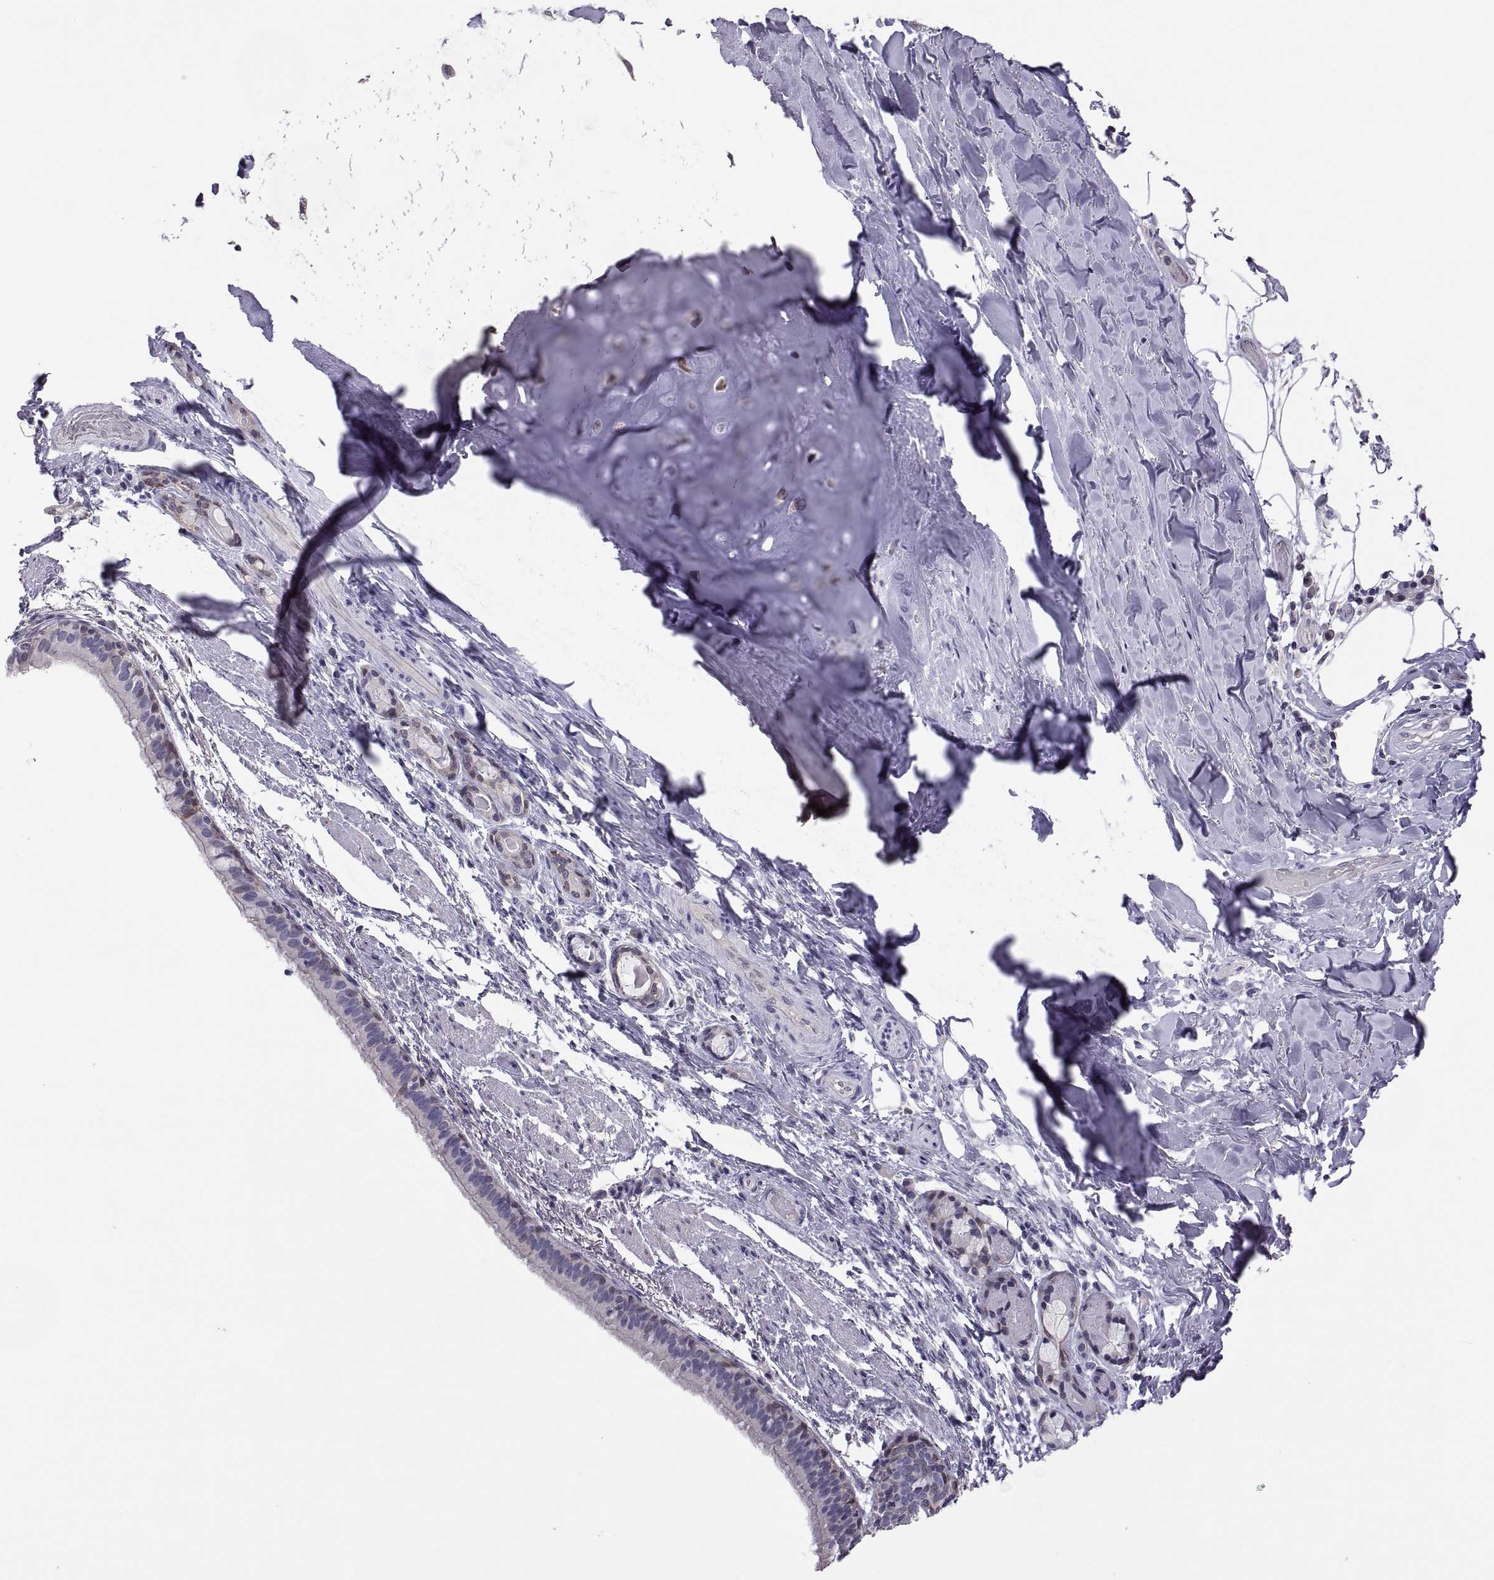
{"staining": {"intensity": "negative", "quantity": "none", "location": "none"}, "tissue": "bronchus", "cell_type": "Respiratory epithelial cells", "image_type": "normal", "snomed": [{"axis": "morphology", "description": "Normal tissue, NOS"}, {"axis": "morphology", "description": "Squamous cell carcinoma, NOS"}, {"axis": "topography", "description": "Bronchus"}, {"axis": "topography", "description": "Lung"}], "caption": "Immunohistochemistry (IHC) of unremarkable human bronchus exhibits no expression in respiratory epithelial cells.", "gene": "FGF9", "patient": {"sex": "male", "age": 69}}